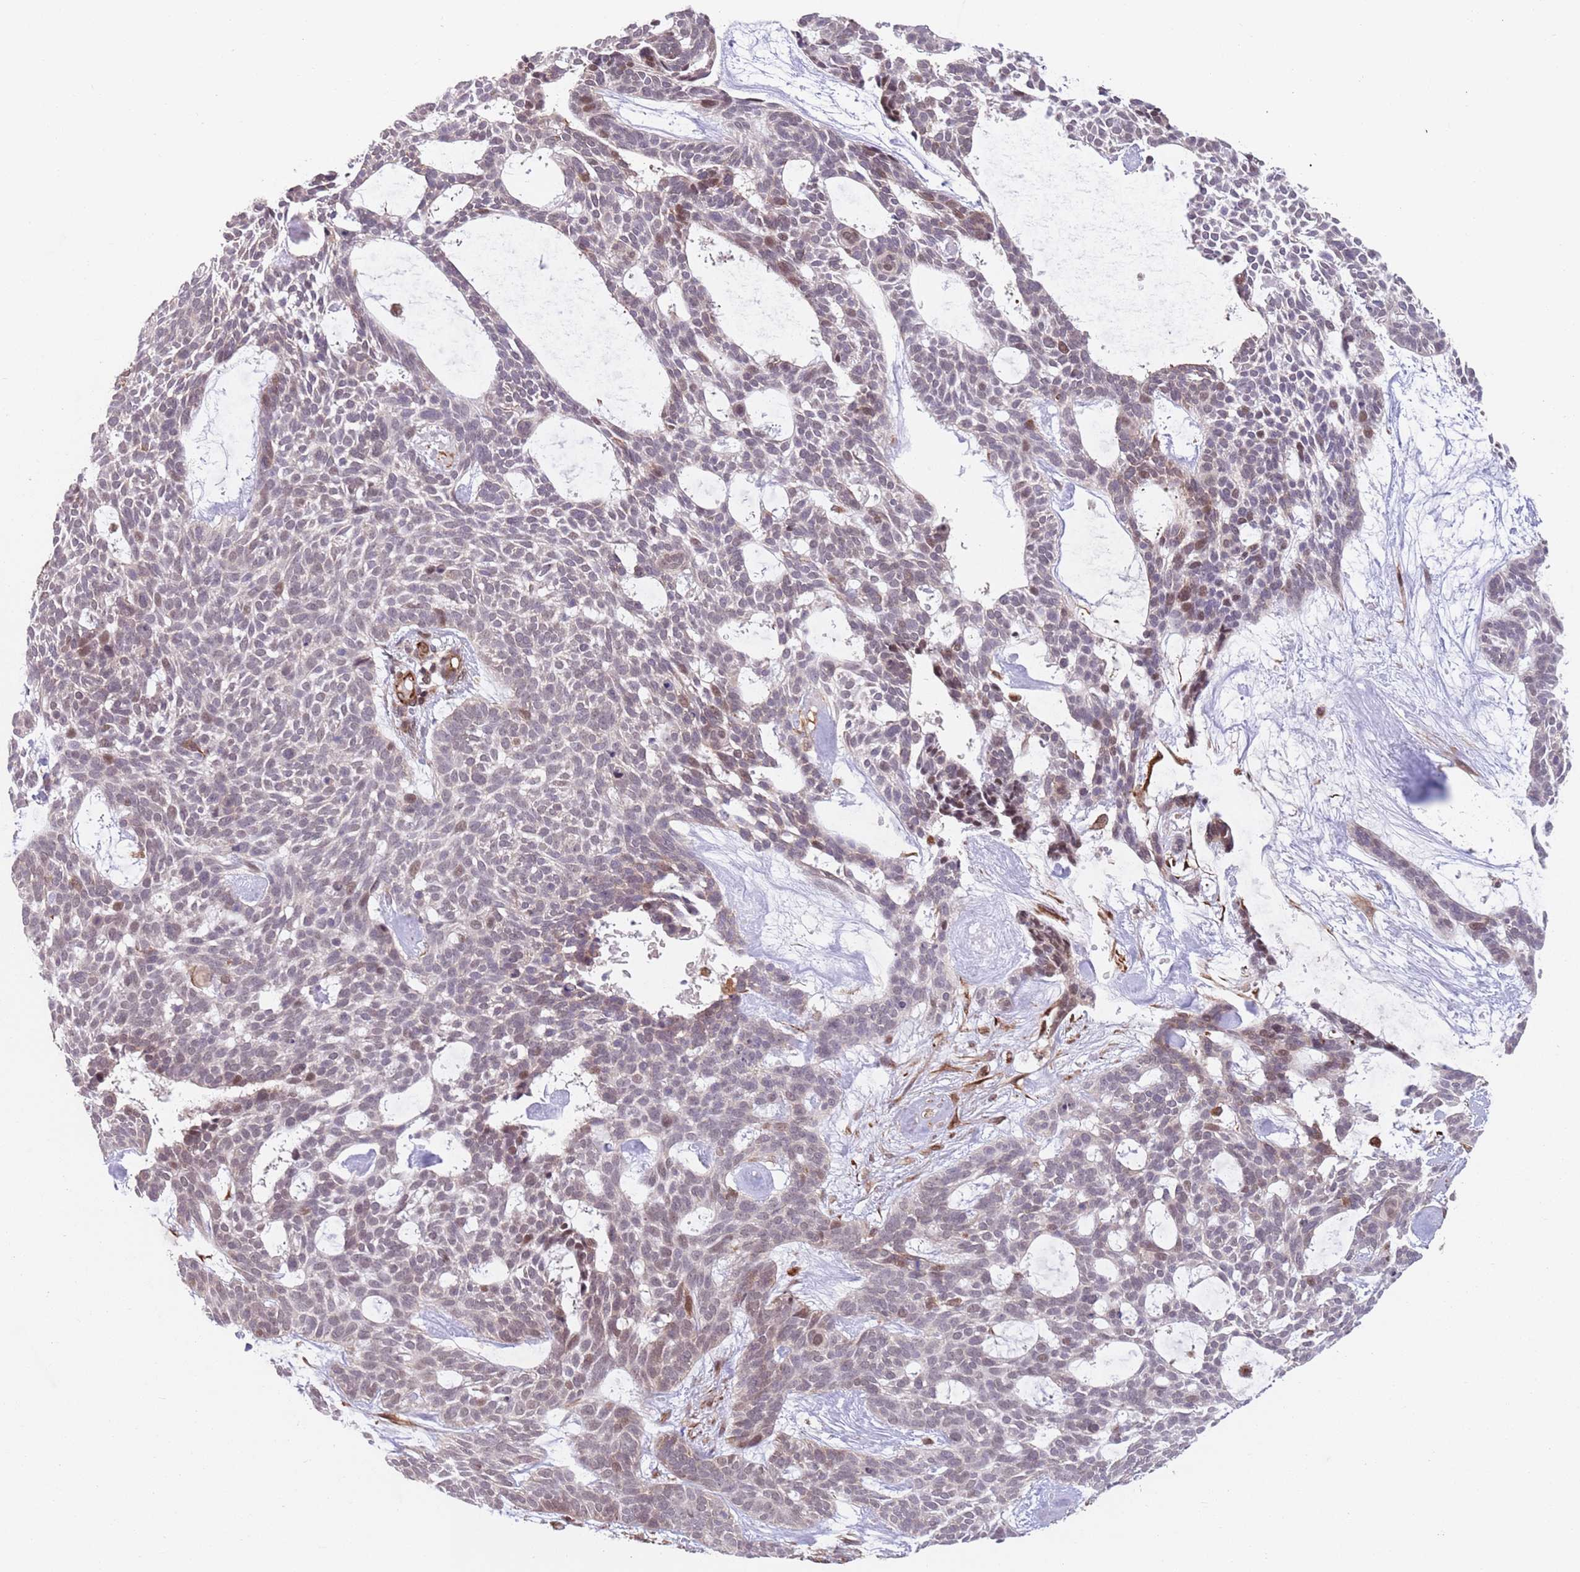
{"staining": {"intensity": "weak", "quantity": "<25%", "location": "nuclear"}, "tissue": "skin cancer", "cell_type": "Tumor cells", "image_type": "cancer", "snomed": [{"axis": "morphology", "description": "Basal cell carcinoma"}, {"axis": "topography", "description": "Skin"}], "caption": "Skin cancer stained for a protein using IHC shows no expression tumor cells.", "gene": "CHD9", "patient": {"sex": "male", "age": 61}}